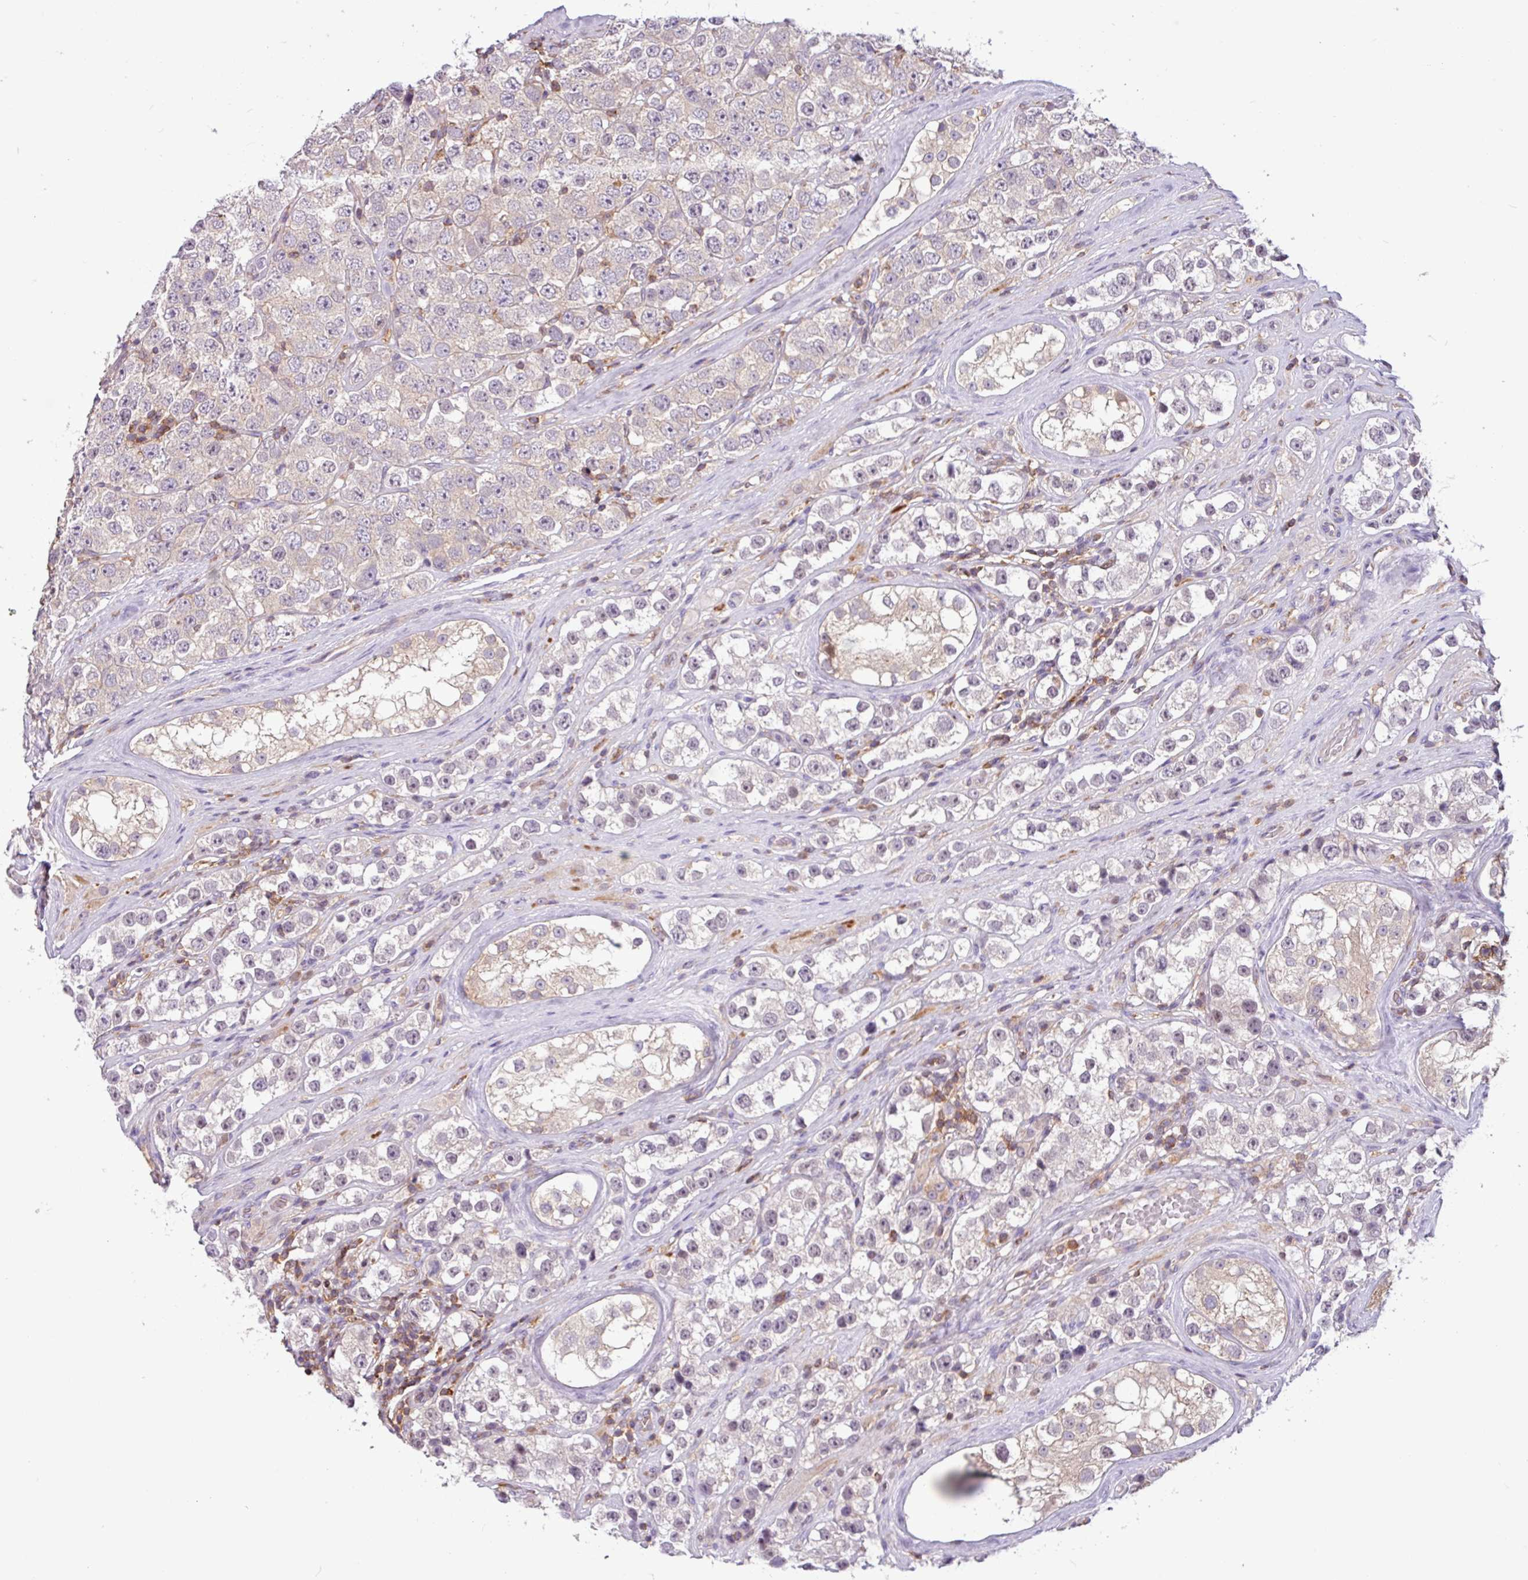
{"staining": {"intensity": "negative", "quantity": "none", "location": "none"}, "tissue": "testis cancer", "cell_type": "Tumor cells", "image_type": "cancer", "snomed": [{"axis": "morphology", "description": "Seminoma, NOS"}, {"axis": "topography", "description": "Testis"}], "caption": "Testis seminoma stained for a protein using IHC shows no positivity tumor cells.", "gene": "ACTR3", "patient": {"sex": "male", "age": 28}}